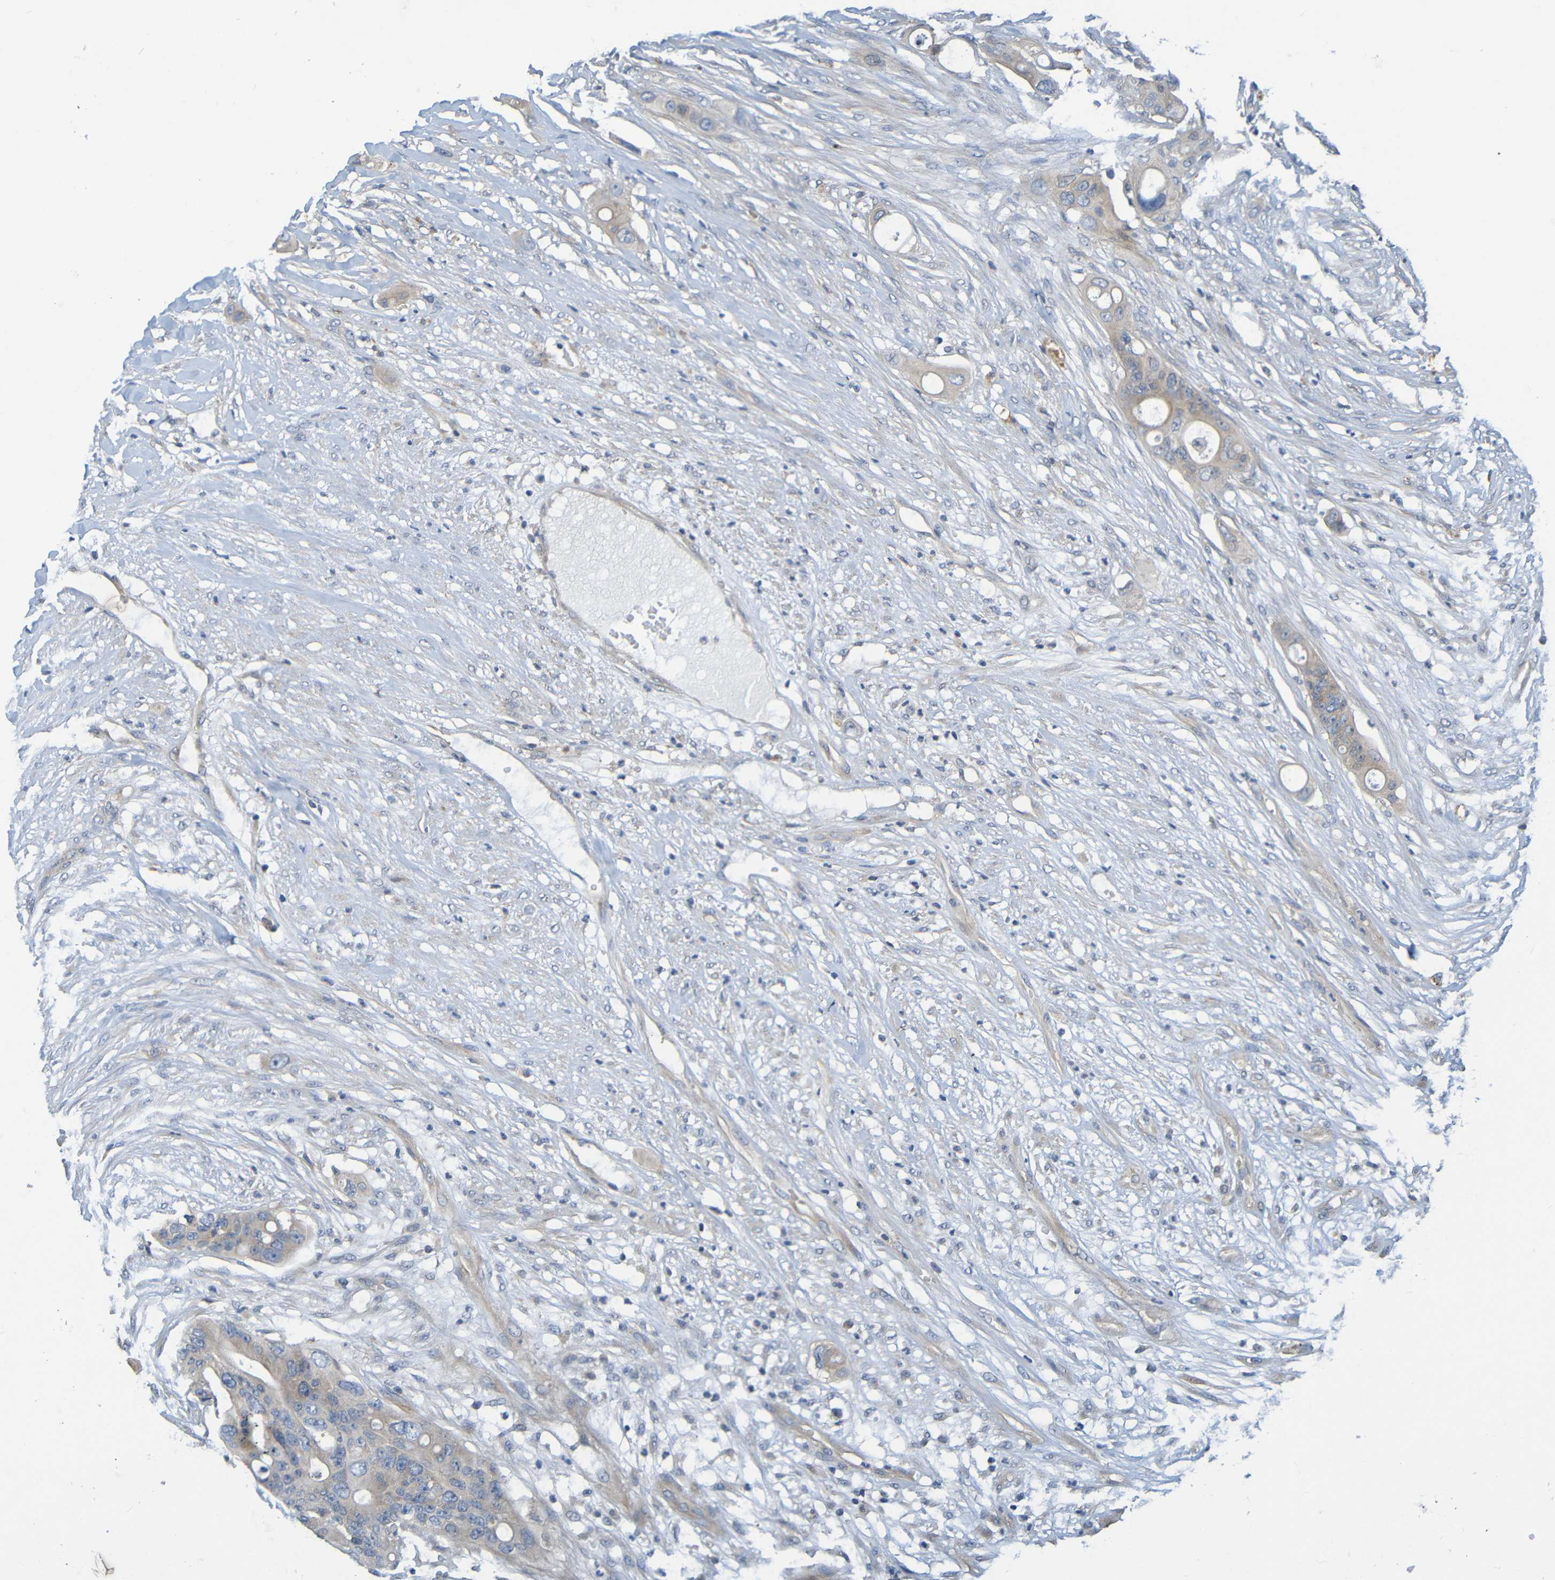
{"staining": {"intensity": "weak", "quantity": ">75%", "location": "cytoplasmic/membranous"}, "tissue": "colorectal cancer", "cell_type": "Tumor cells", "image_type": "cancer", "snomed": [{"axis": "morphology", "description": "Adenocarcinoma, NOS"}, {"axis": "topography", "description": "Colon"}], "caption": "This is a histology image of IHC staining of adenocarcinoma (colorectal), which shows weak positivity in the cytoplasmic/membranous of tumor cells.", "gene": "CYP4F2", "patient": {"sex": "female", "age": 57}}